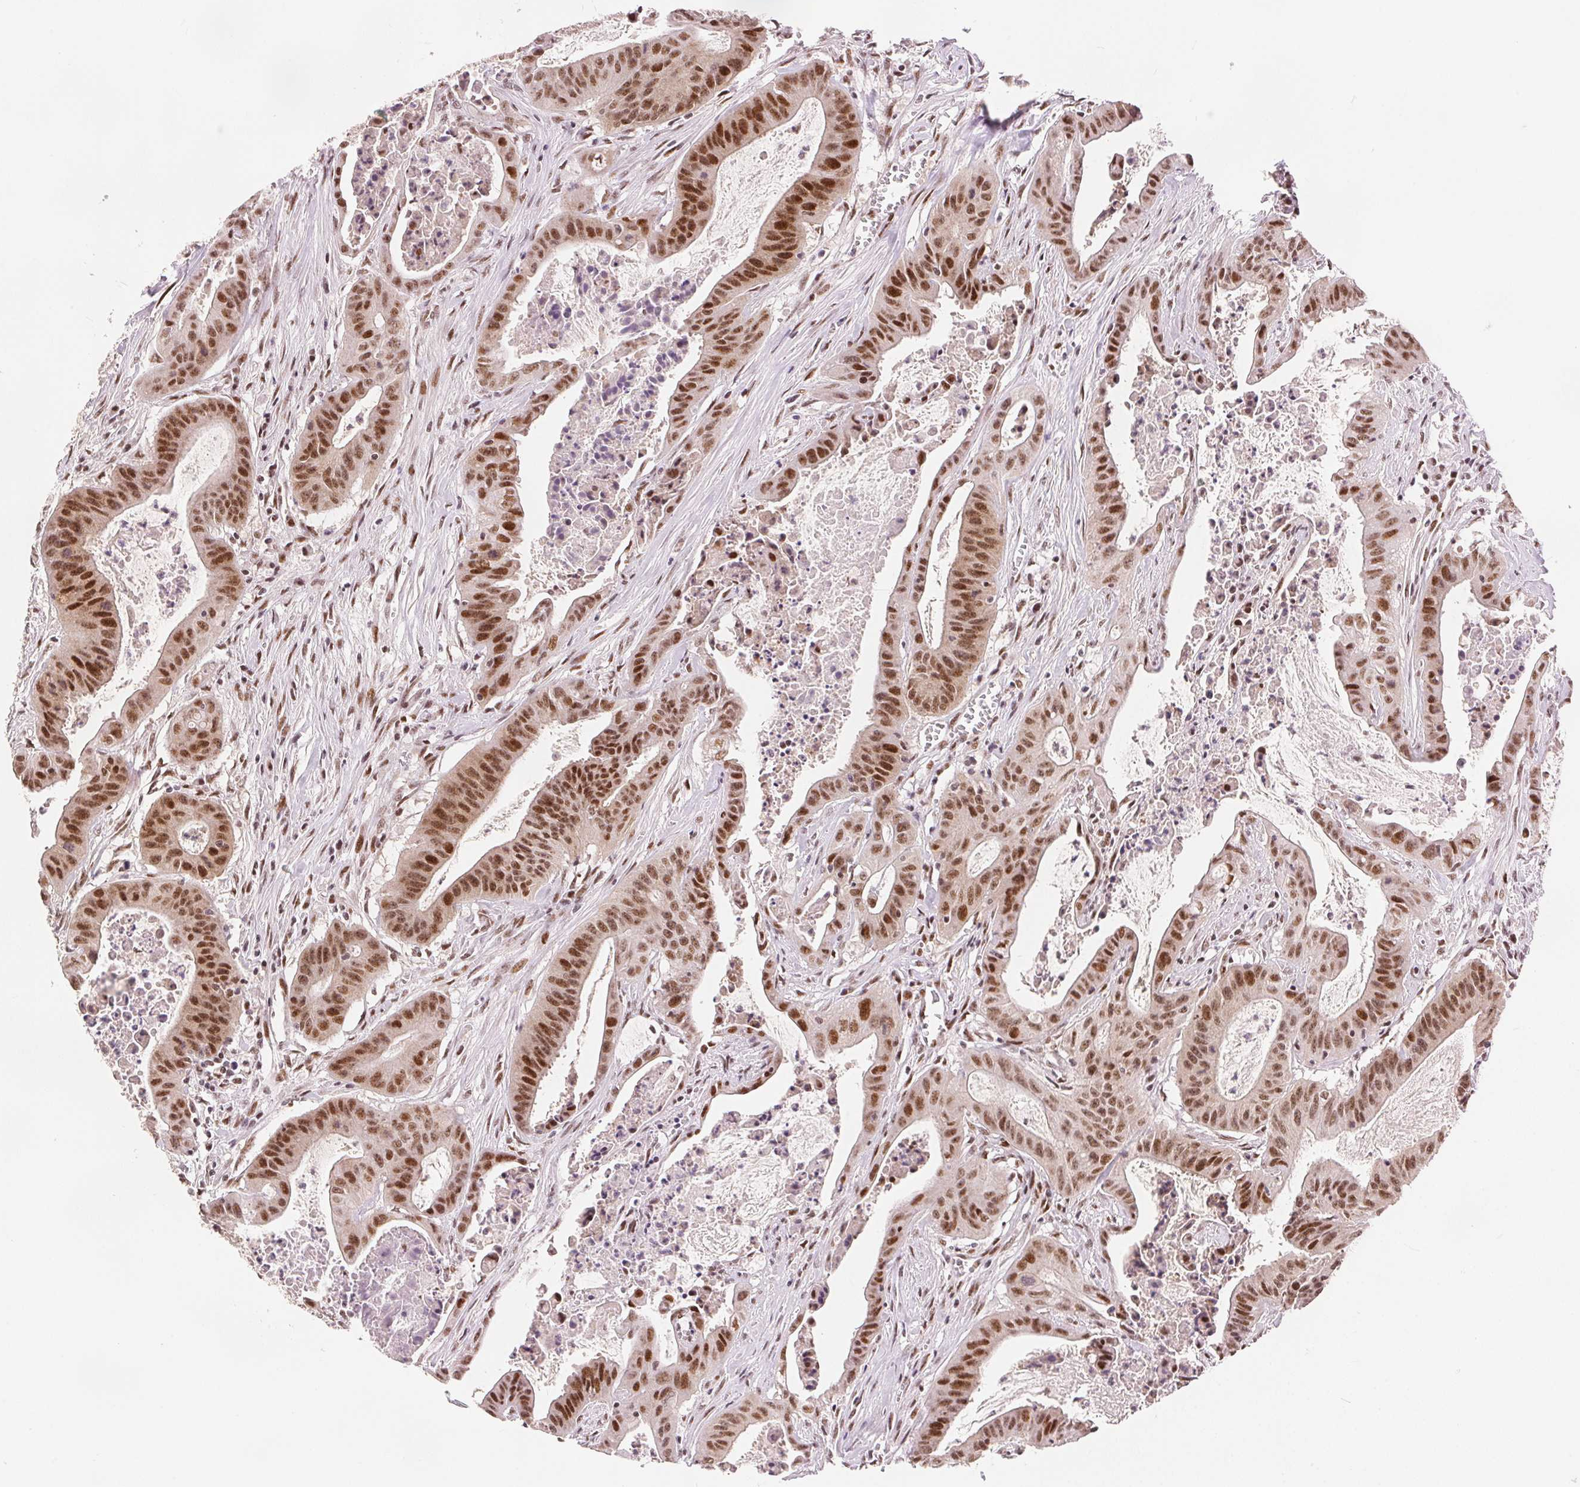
{"staining": {"intensity": "moderate", "quantity": ">75%", "location": "nuclear"}, "tissue": "colorectal cancer", "cell_type": "Tumor cells", "image_type": "cancer", "snomed": [{"axis": "morphology", "description": "Adenocarcinoma, NOS"}, {"axis": "topography", "description": "Colon"}], "caption": "Immunohistochemical staining of human colorectal adenocarcinoma demonstrates medium levels of moderate nuclear protein positivity in about >75% of tumor cells.", "gene": "ZNF703", "patient": {"sex": "male", "age": 33}}